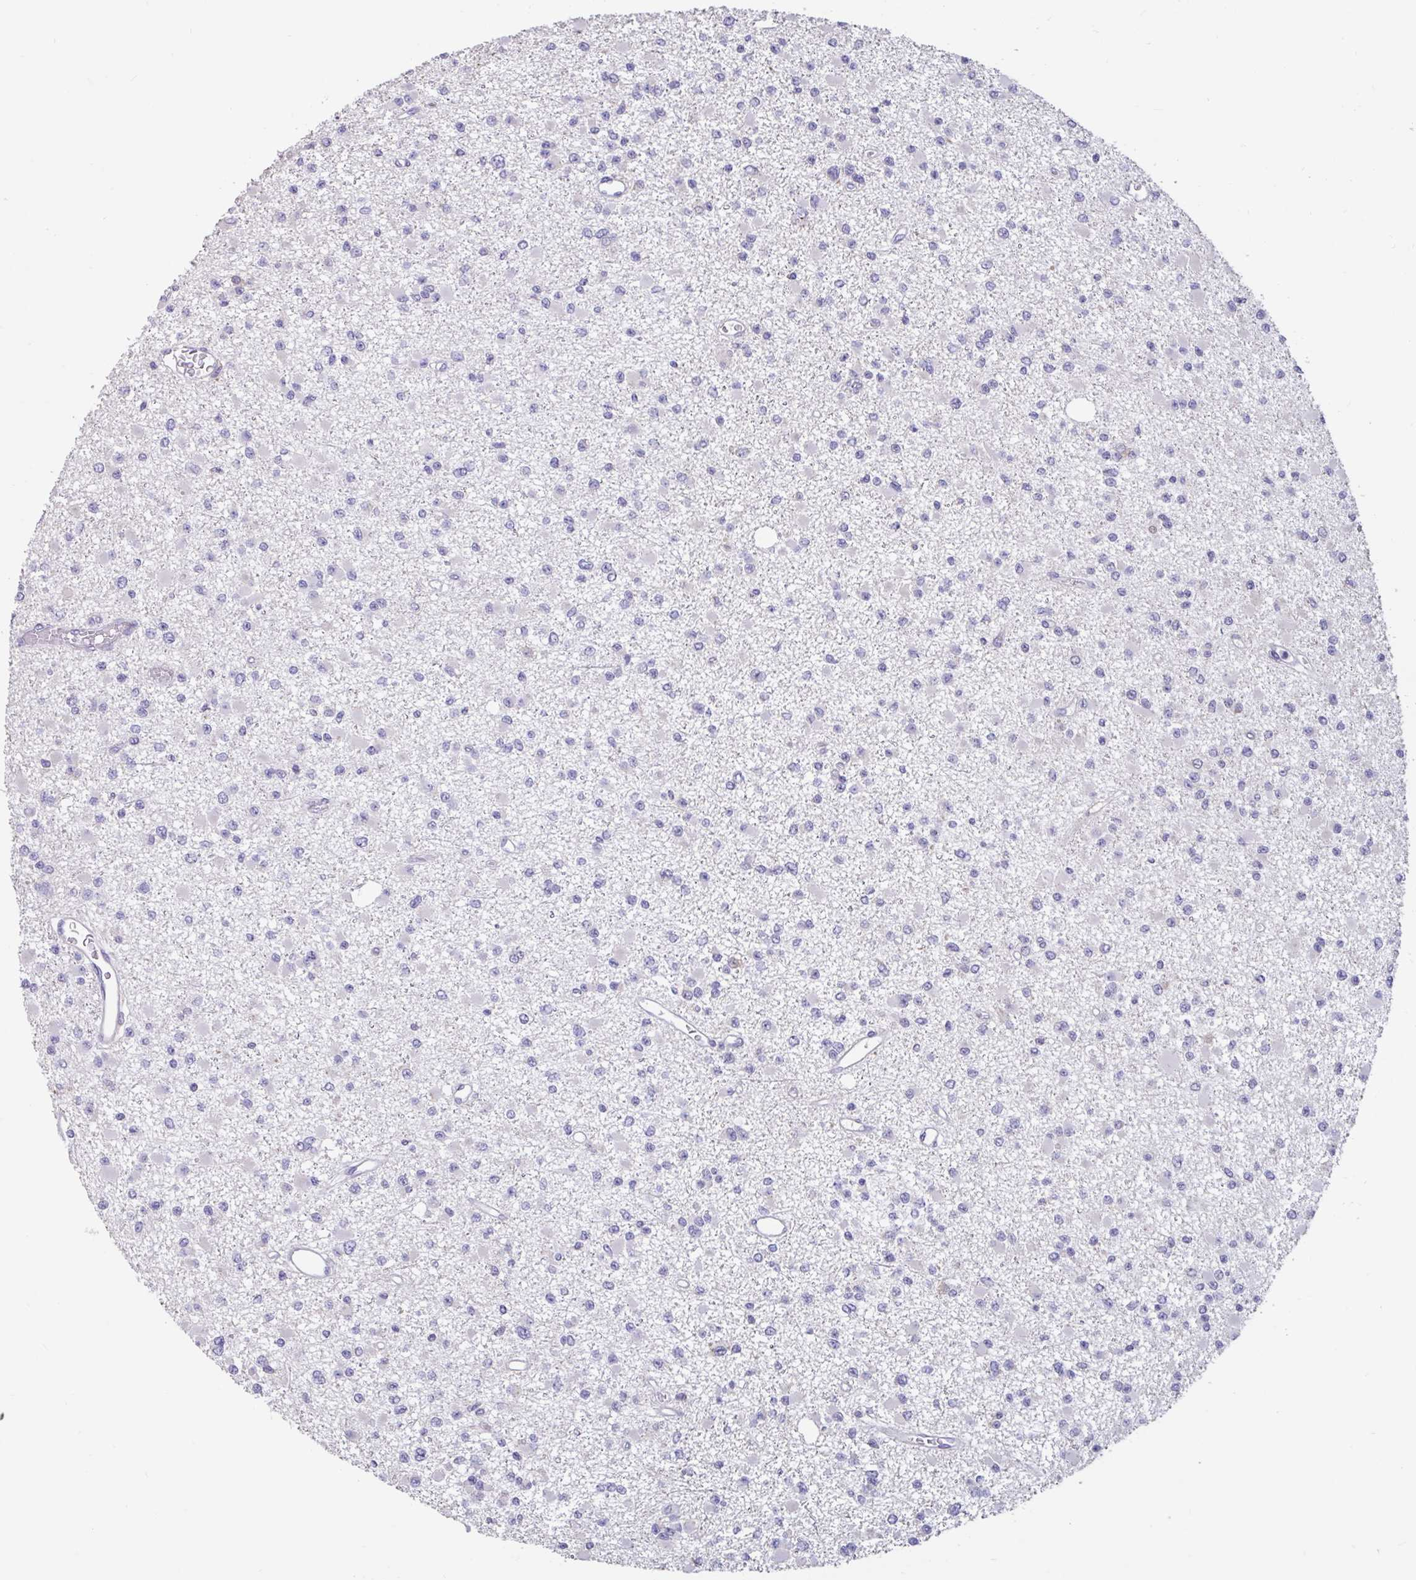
{"staining": {"intensity": "negative", "quantity": "none", "location": "none"}, "tissue": "glioma", "cell_type": "Tumor cells", "image_type": "cancer", "snomed": [{"axis": "morphology", "description": "Glioma, malignant, Low grade"}, {"axis": "topography", "description": "Brain"}], "caption": "The image demonstrates no staining of tumor cells in glioma. Brightfield microscopy of immunohistochemistry (IHC) stained with DAB (brown) and hematoxylin (blue), captured at high magnification.", "gene": "DDX39A", "patient": {"sex": "female", "age": 22}}